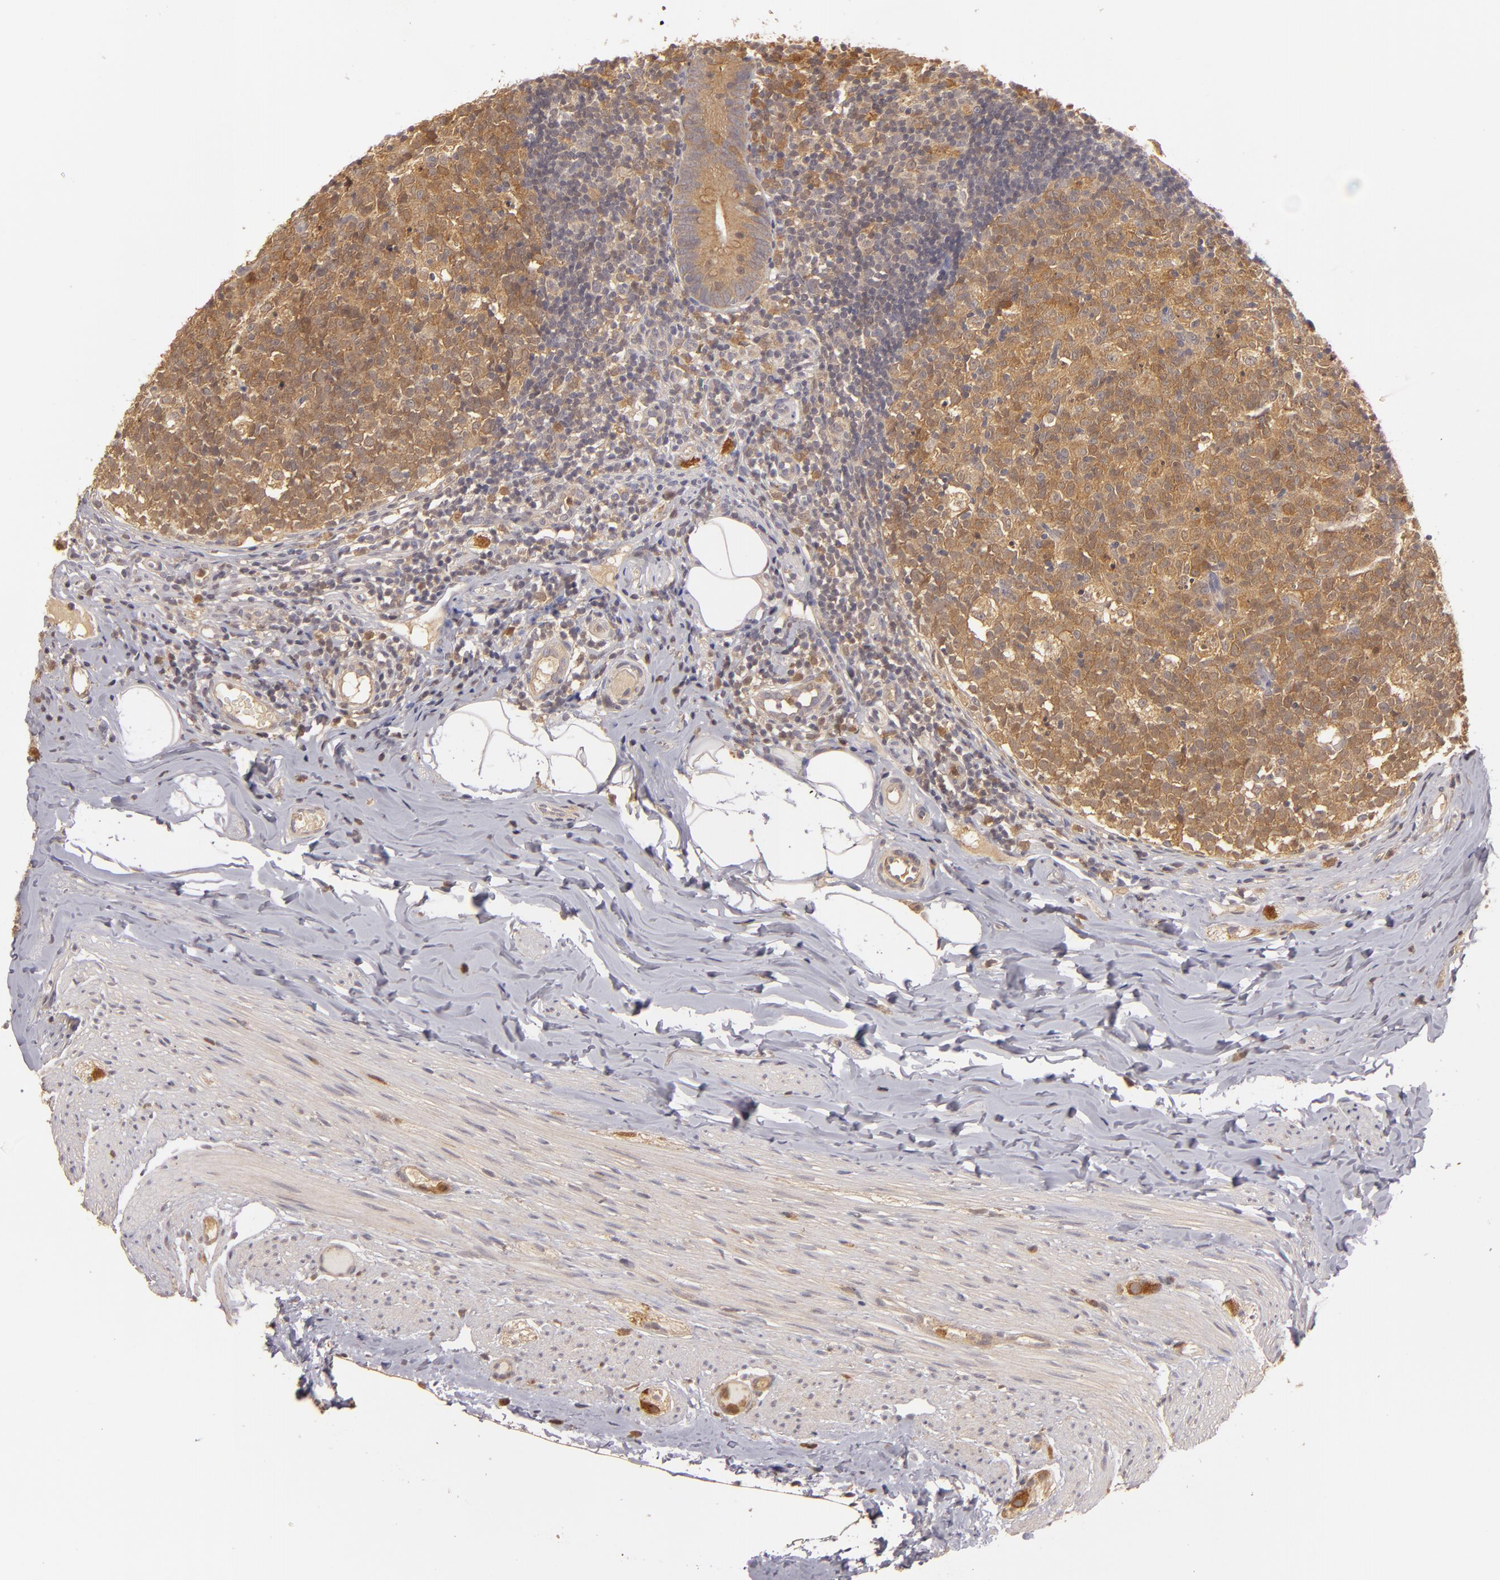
{"staining": {"intensity": "strong", "quantity": ">75%", "location": "cytoplasmic/membranous"}, "tissue": "appendix", "cell_type": "Glandular cells", "image_type": "normal", "snomed": [{"axis": "morphology", "description": "Normal tissue, NOS"}, {"axis": "topography", "description": "Appendix"}], "caption": "IHC of benign appendix exhibits high levels of strong cytoplasmic/membranous expression in about >75% of glandular cells.", "gene": "PRKCD", "patient": {"sex": "female", "age": 9}}